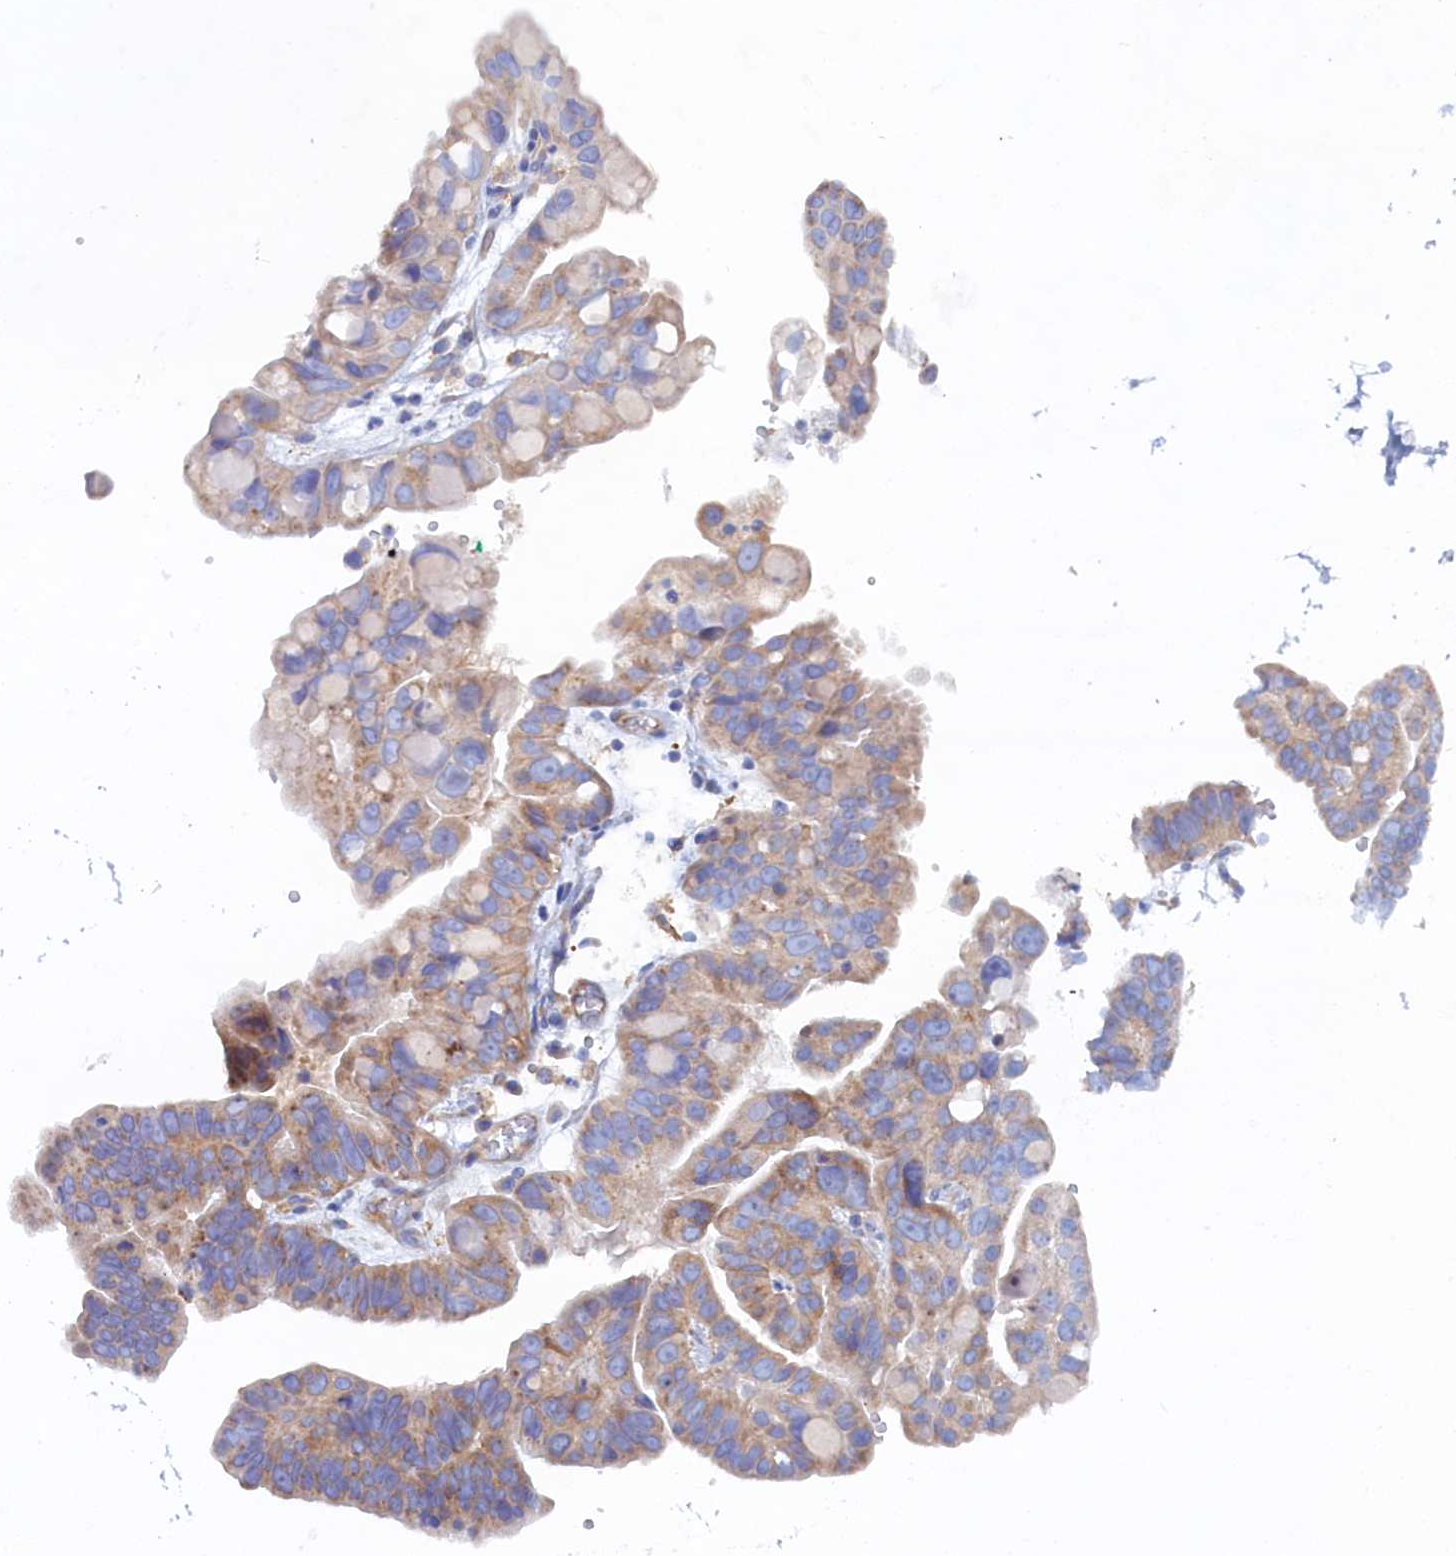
{"staining": {"intensity": "moderate", "quantity": "25%-75%", "location": "cytoplasmic/membranous"}, "tissue": "ovarian cancer", "cell_type": "Tumor cells", "image_type": "cancer", "snomed": [{"axis": "morphology", "description": "Cystadenocarcinoma, serous, NOS"}, {"axis": "topography", "description": "Ovary"}], "caption": "Ovarian serous cystadenocarcinoma tissue reveals moderate cytoplasmic/membranous staining in approximately 25%-75% of tumor cells, visualized by immunohistochemistry.", "gene": "TMEM196", "patient": {"sex": "female", "age": 56}}